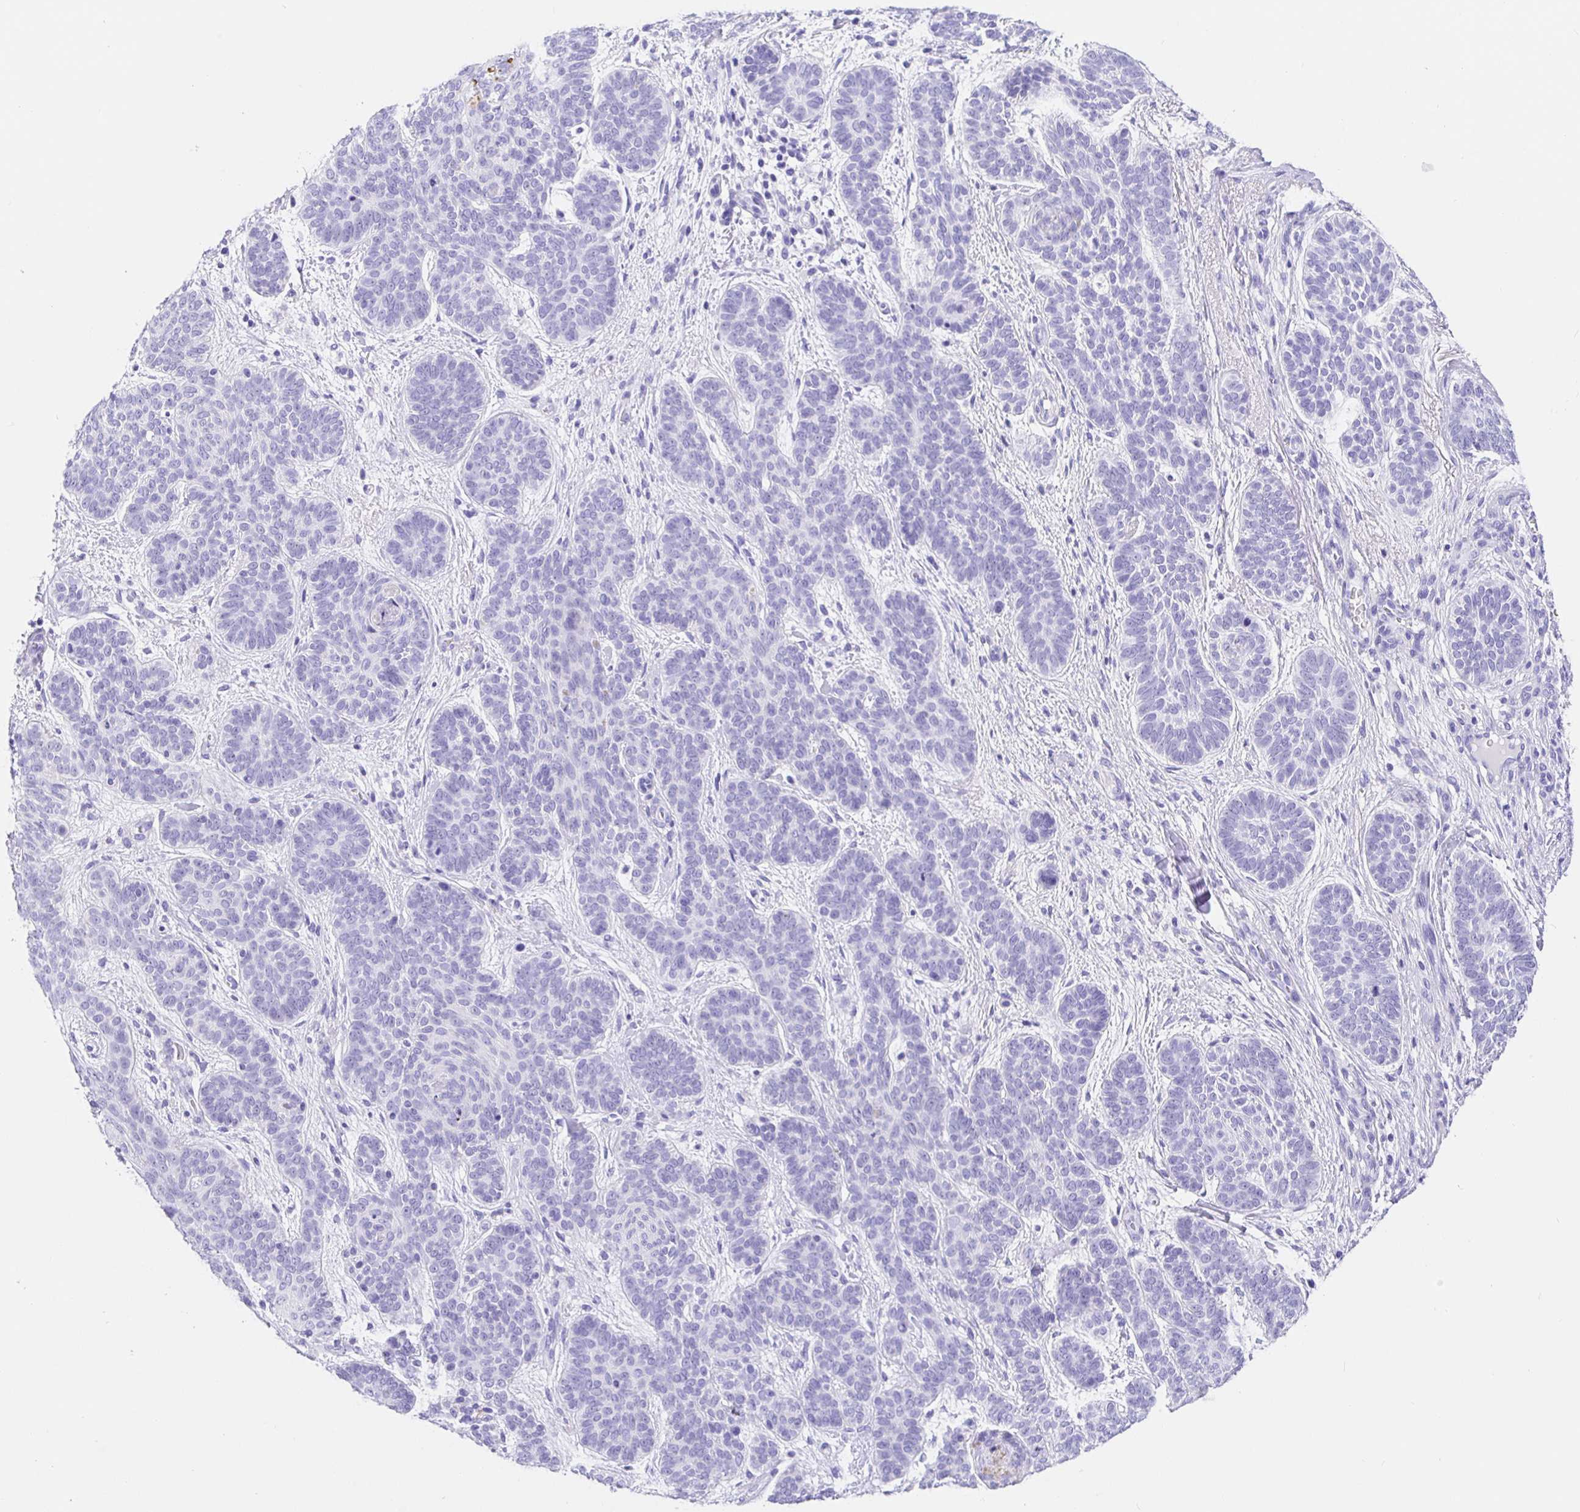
{"staining": {"intensity": "negative", "quantity": "none", "location": "none"}, "tissue": "skin cancer", "cell_type": "Tumor cells", "image_type": "cancer", "snomed": [{"axis": "morphology", "description": "Basal cell carcinoma"}, {"axis": "topography", "description": "Skin"}], "caption": "A high-resolution photomicrograph shows IHC staining of basal cell carcinoma (skin), which shows no significant staining in tumor cells. (DAB immunohistochemistry (IHC) visualized using brightfield microscopy, high magnification).", "gene": "PRAMEF19", "patient": {"sex": "female", "age": 82}}